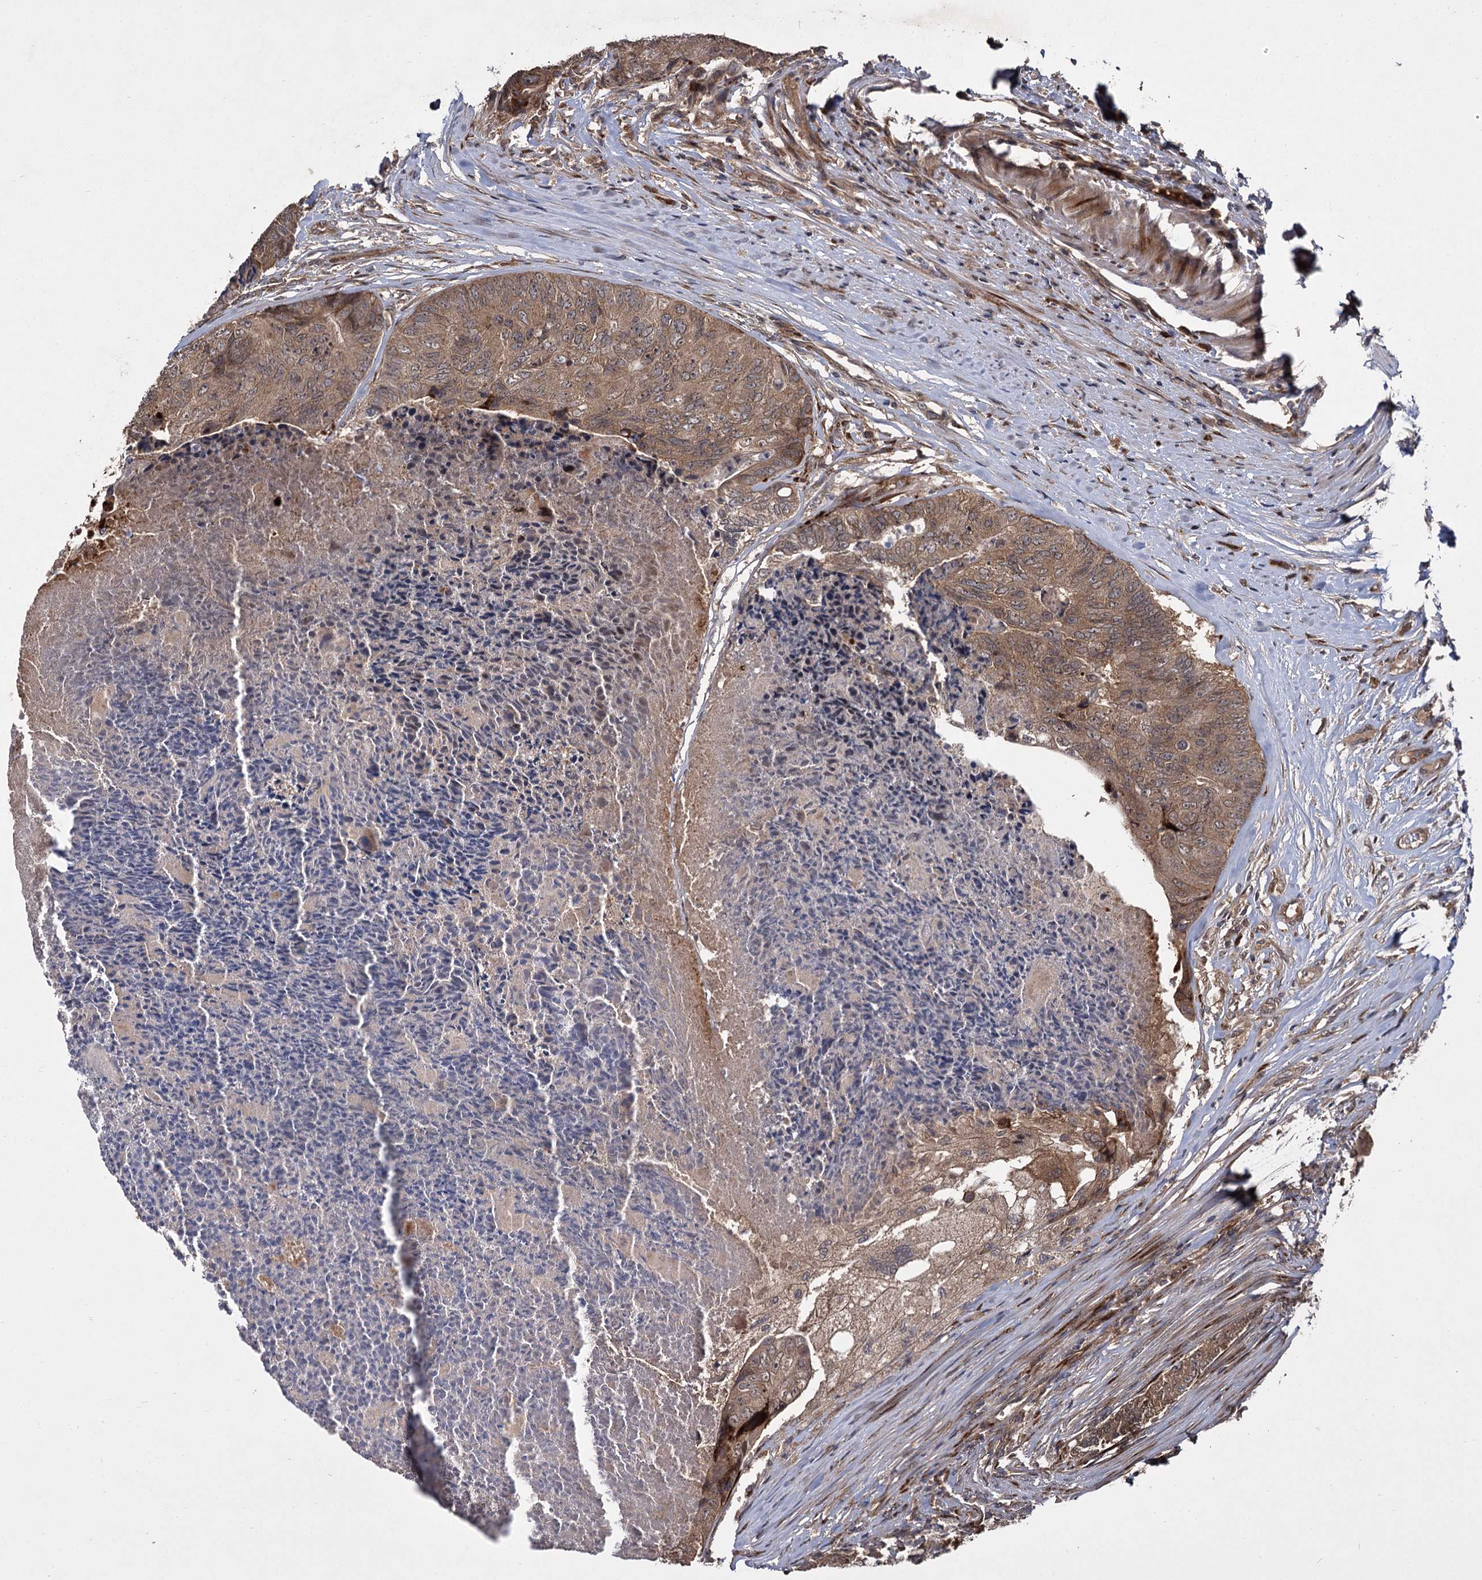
{"staining": {"intensity": "moderate", "quantity": ">75%", "location": "cytoplasmic/membranous"}, "tissue": "colorectal cancer", "cell_type": "Tumor cells", "image_type": "cancer", "snomed": [{"axis": "morphology", "description": "Adenocarcinoma, NOS"}, {"axis": "topography", "description": "Colon"}], "caption": "Colorectal cancer stained for a protein (brown) shows moderate cytoplasmic/membranous positive positivity in approximately >75% of tumor cells.", "gene": "INPPL1", "patient": {"sex": "female", "age": 67}}